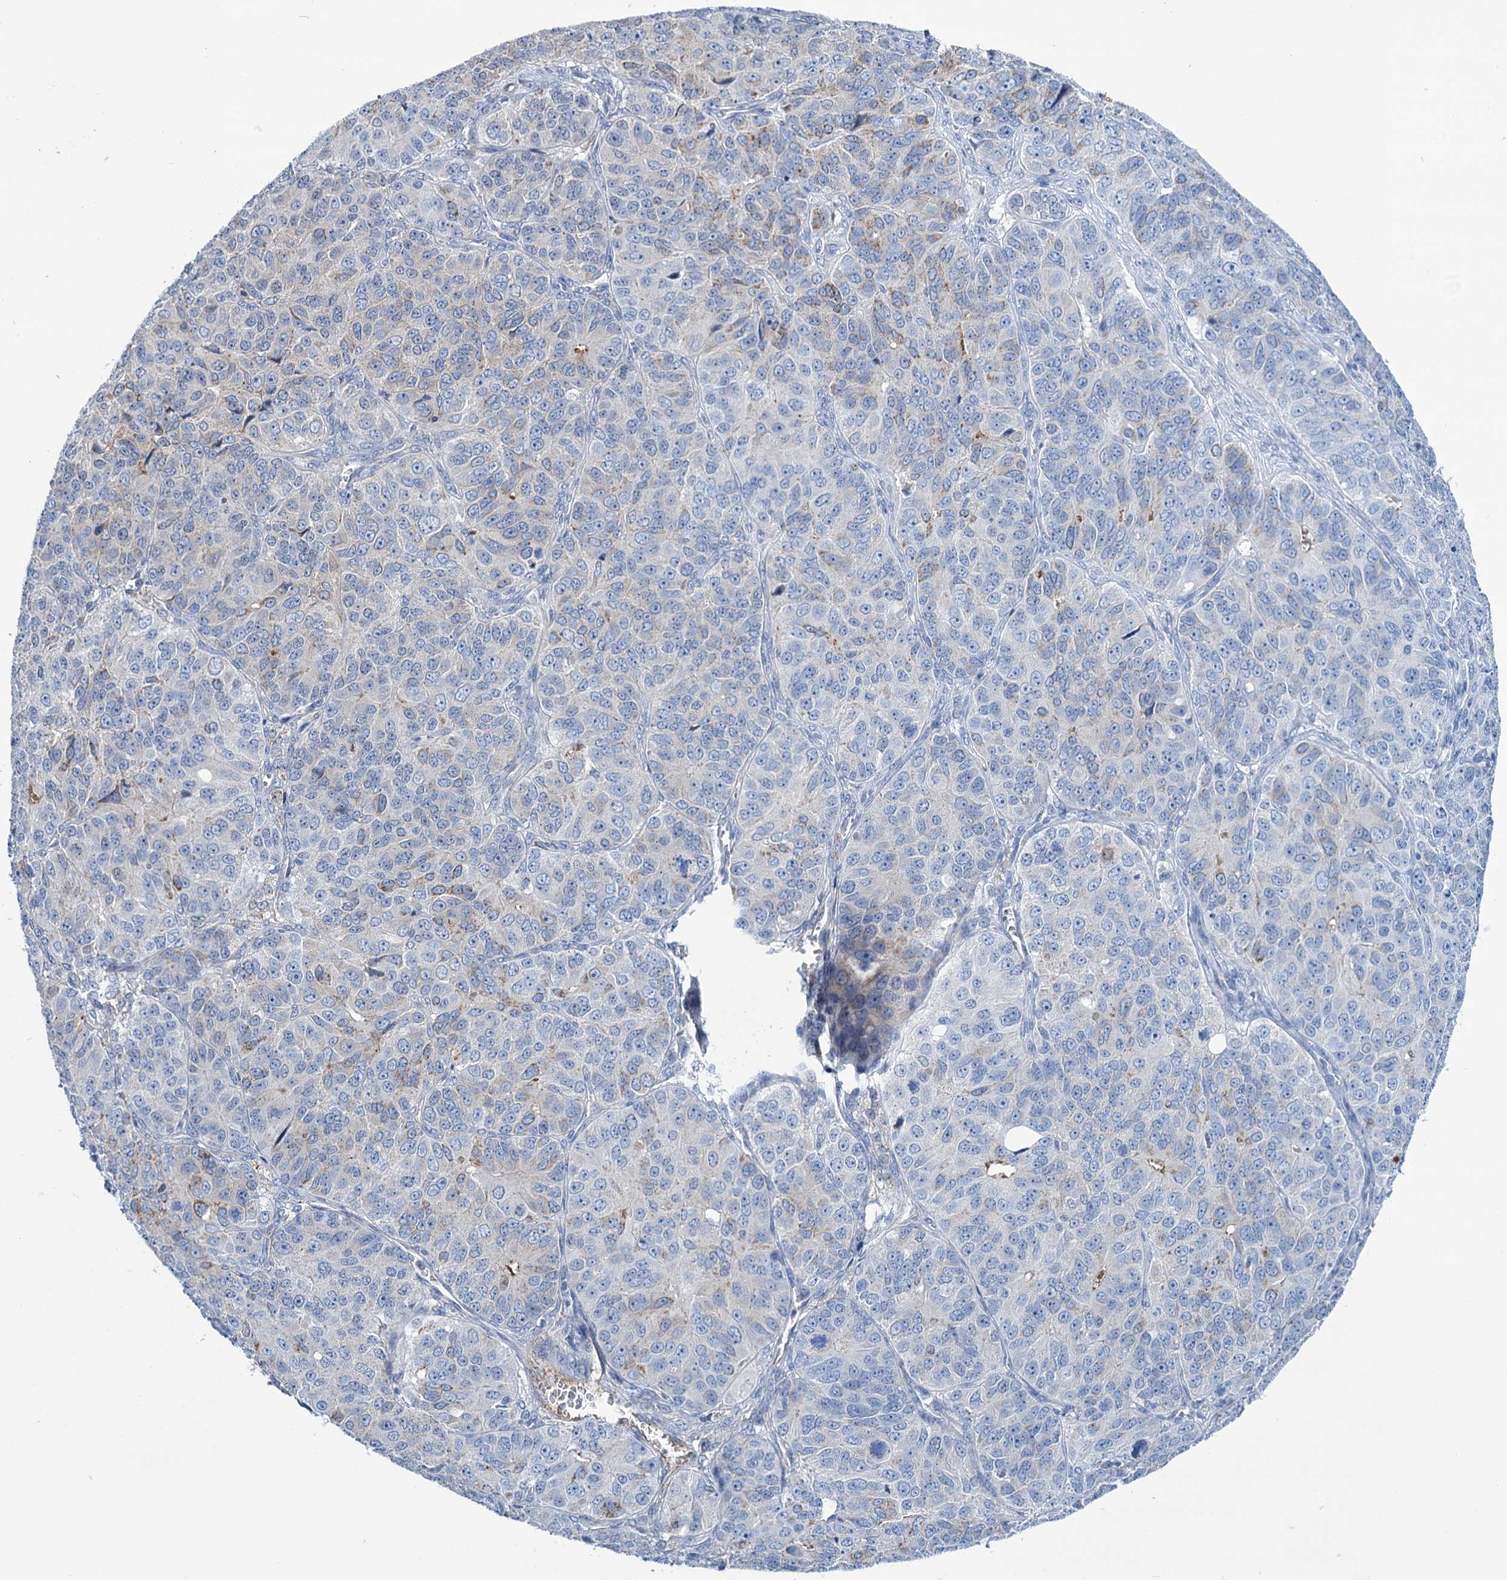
{"staining": {"intensity": "weak", "quantity": "<25%", "location": "cytoplasmic/membranous"}, "tissue": "ovarian cancer", "cell_type": "Tumor cells", "image_type": "cancer", "snomed": [{"axis": "morphology", "description": "Carcinoma, endometroid"}, {"axis": "topography", "description": "Ovary"}], "caption": "A micrograph of ovarian endometroid carcinoma stained for a protein reveals no brown staining in tumor cells.", "gene": "LPIN1", "patient": {"sex": "female", "age": 51}}